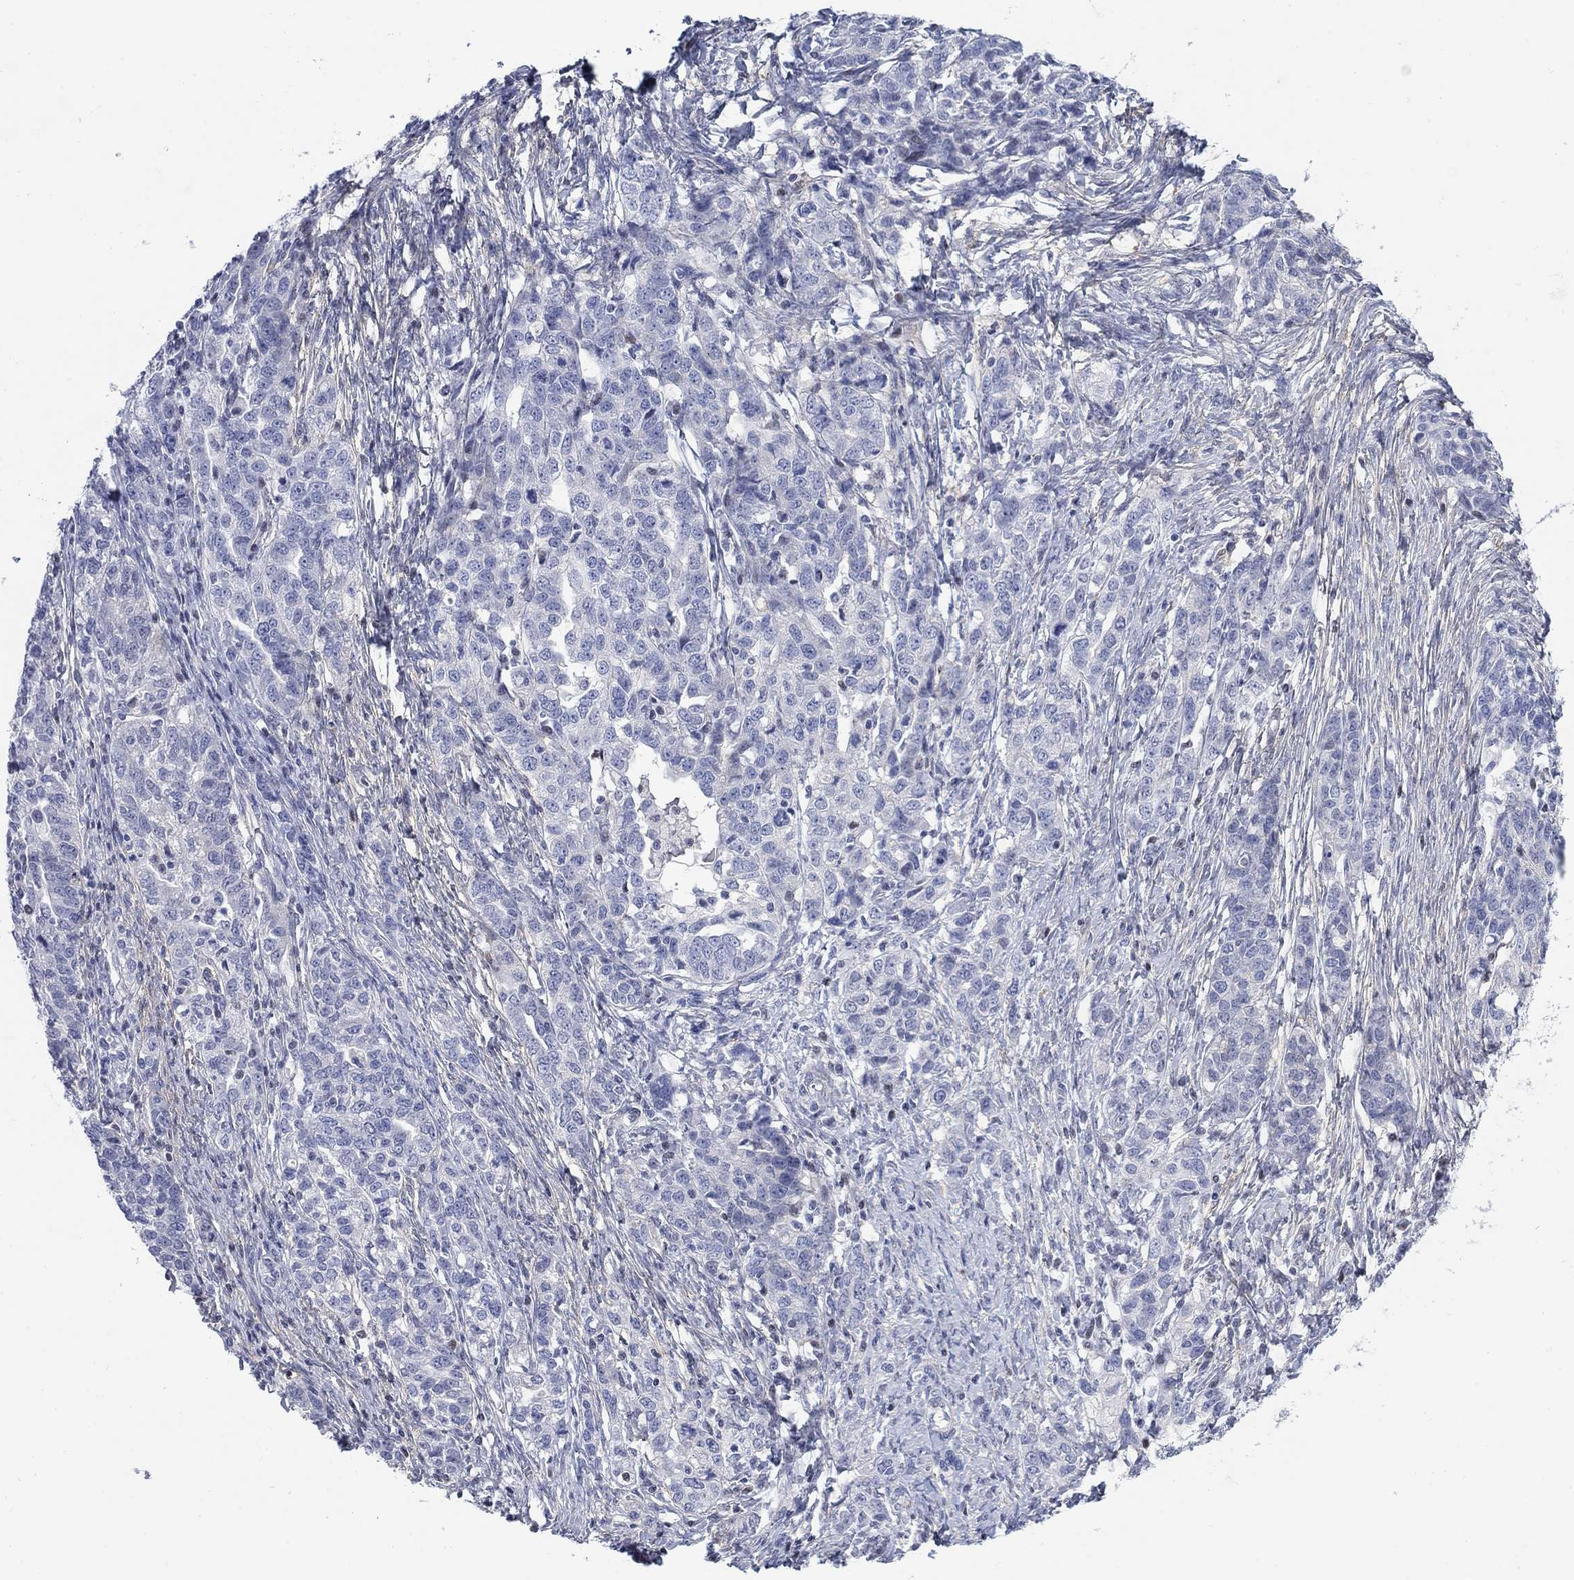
{"staining": {"intensity": "negative", "quantity": "none", "location": "none"}, "tissue": "ovarian cancer", "cell_type": "Tumor cells", "image_type": "cancer", "snomed": [{"axis": "morphology", "description": "Cystadenocarcinoma, serous, NOS"}, {"axis": "topography", "description": "Ovary"}], "caption": "Immunohistochemical staining of ovarian serous cystadenocarcinoma demonstrates no significant positivity in tumor cells.", "gene": "MYO3A", "patient": {"sex": "female", "age": 71}}